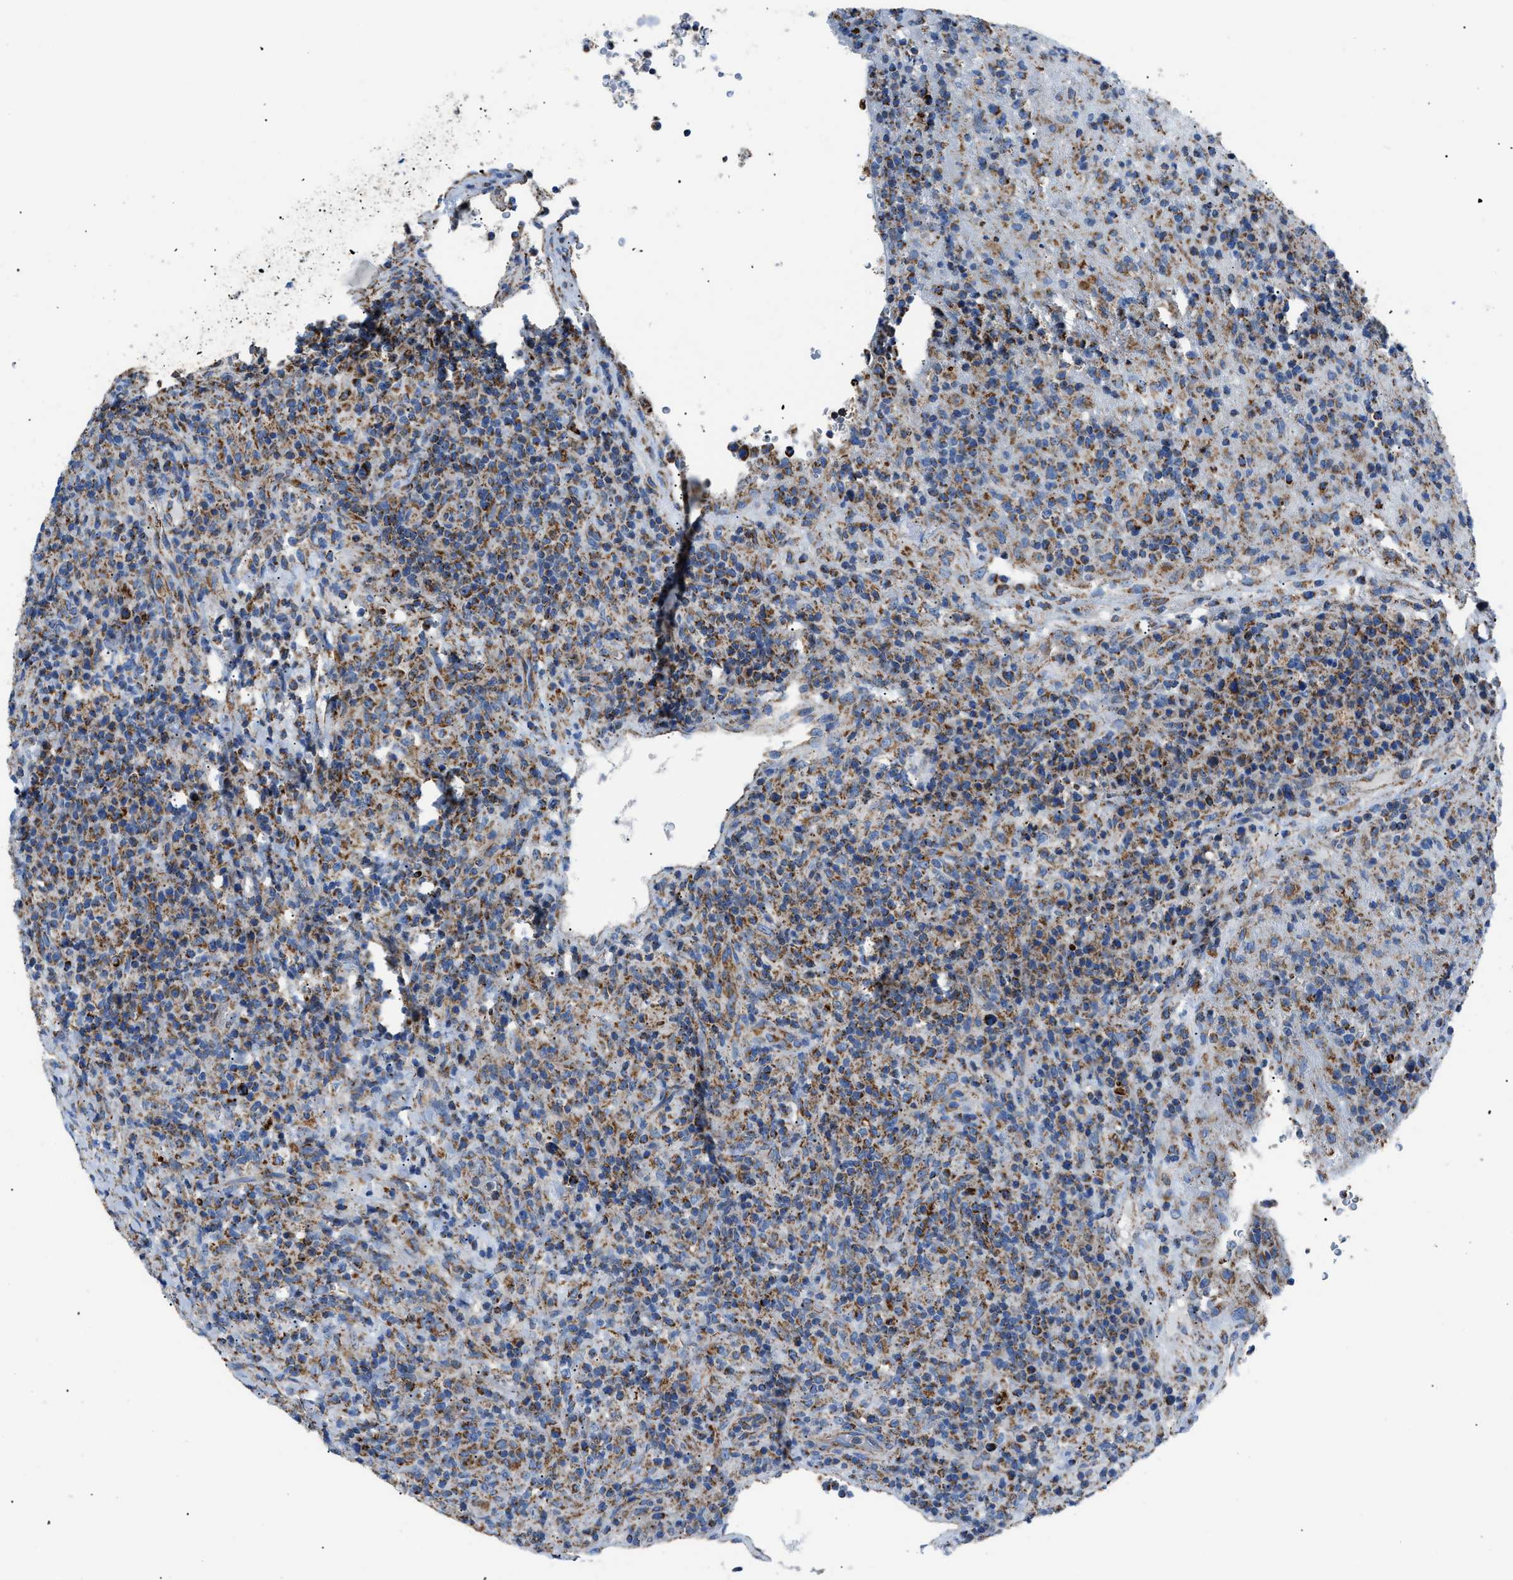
{"staining": {"intensity": "moderate", "quantity": "25%-75%", "location": "cytoplasmic/membranous"}, "tissue": "lymphoma", "cell_type": "Tumor cells", "image_type": "cancer", "snomed": [{"axis": "morphology", "description": "Malignant lymphoma, non-Hodgkin's type, High grade"}, {"axis": "topography", "description": "Lymph node"}], "caption": "Tumor cells reveal medium levels of moderate cytoplasmic/membranous staining in about 25%-75% of cells in human high-grade malignant lymphoma, non-Hodgkin's type.", "gene": "PHB2", "patient": {"sex": "female", "age": 76}}